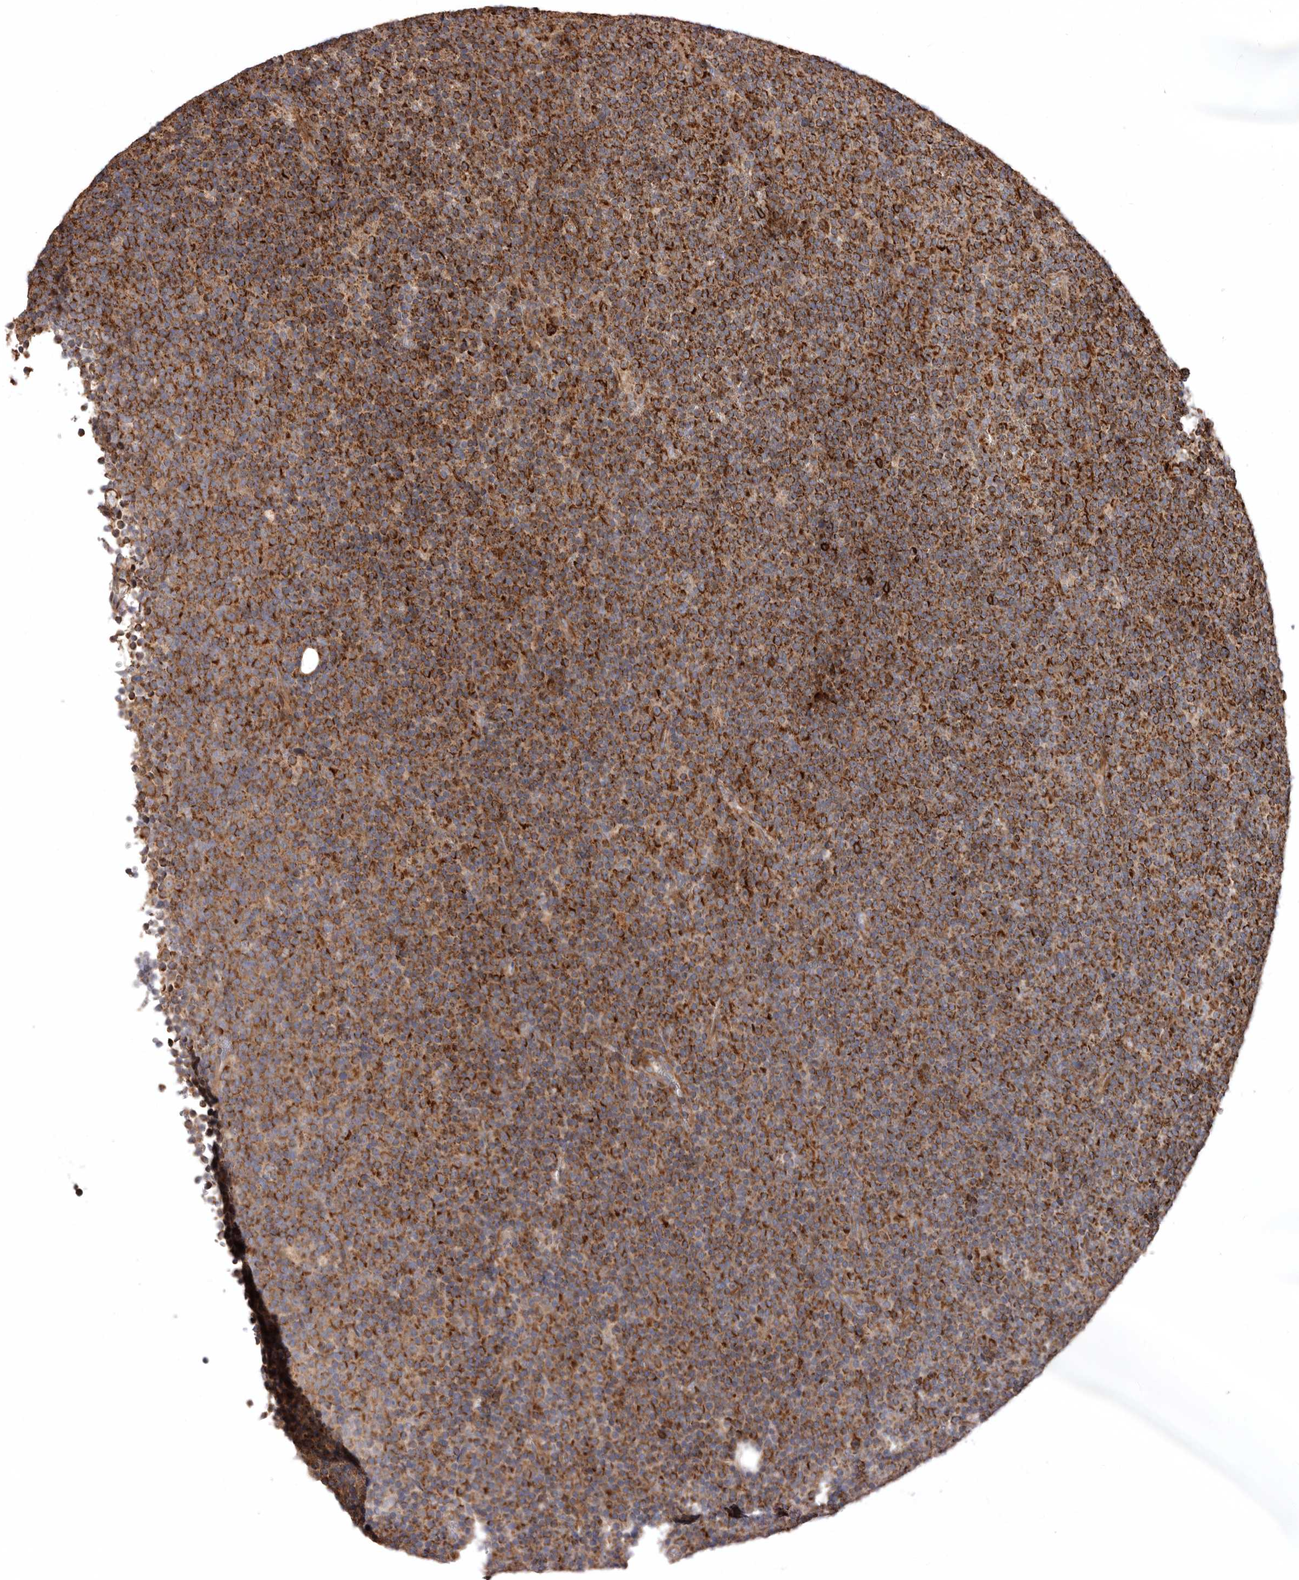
{"staining": {"intensity": "strong", "quantity": ">75%", "location": "cytoplasmic/membranous"}, "tissue": "lymphoma", "cell_type": "Tumor cells", "image_type": "cancer", "snomed": [{"axis": "morphology", "description": "Malignant lymphoma, non-Hodgkin's type, Low grade"}, {"axis": "topography", "description": "Lymph node"}], "caption": "Lymphoma stained with a protein marker exhibits strong staining in tumor cells.", "gene": "PROKR1", "patient": {"sex": "female", "age": 67}}